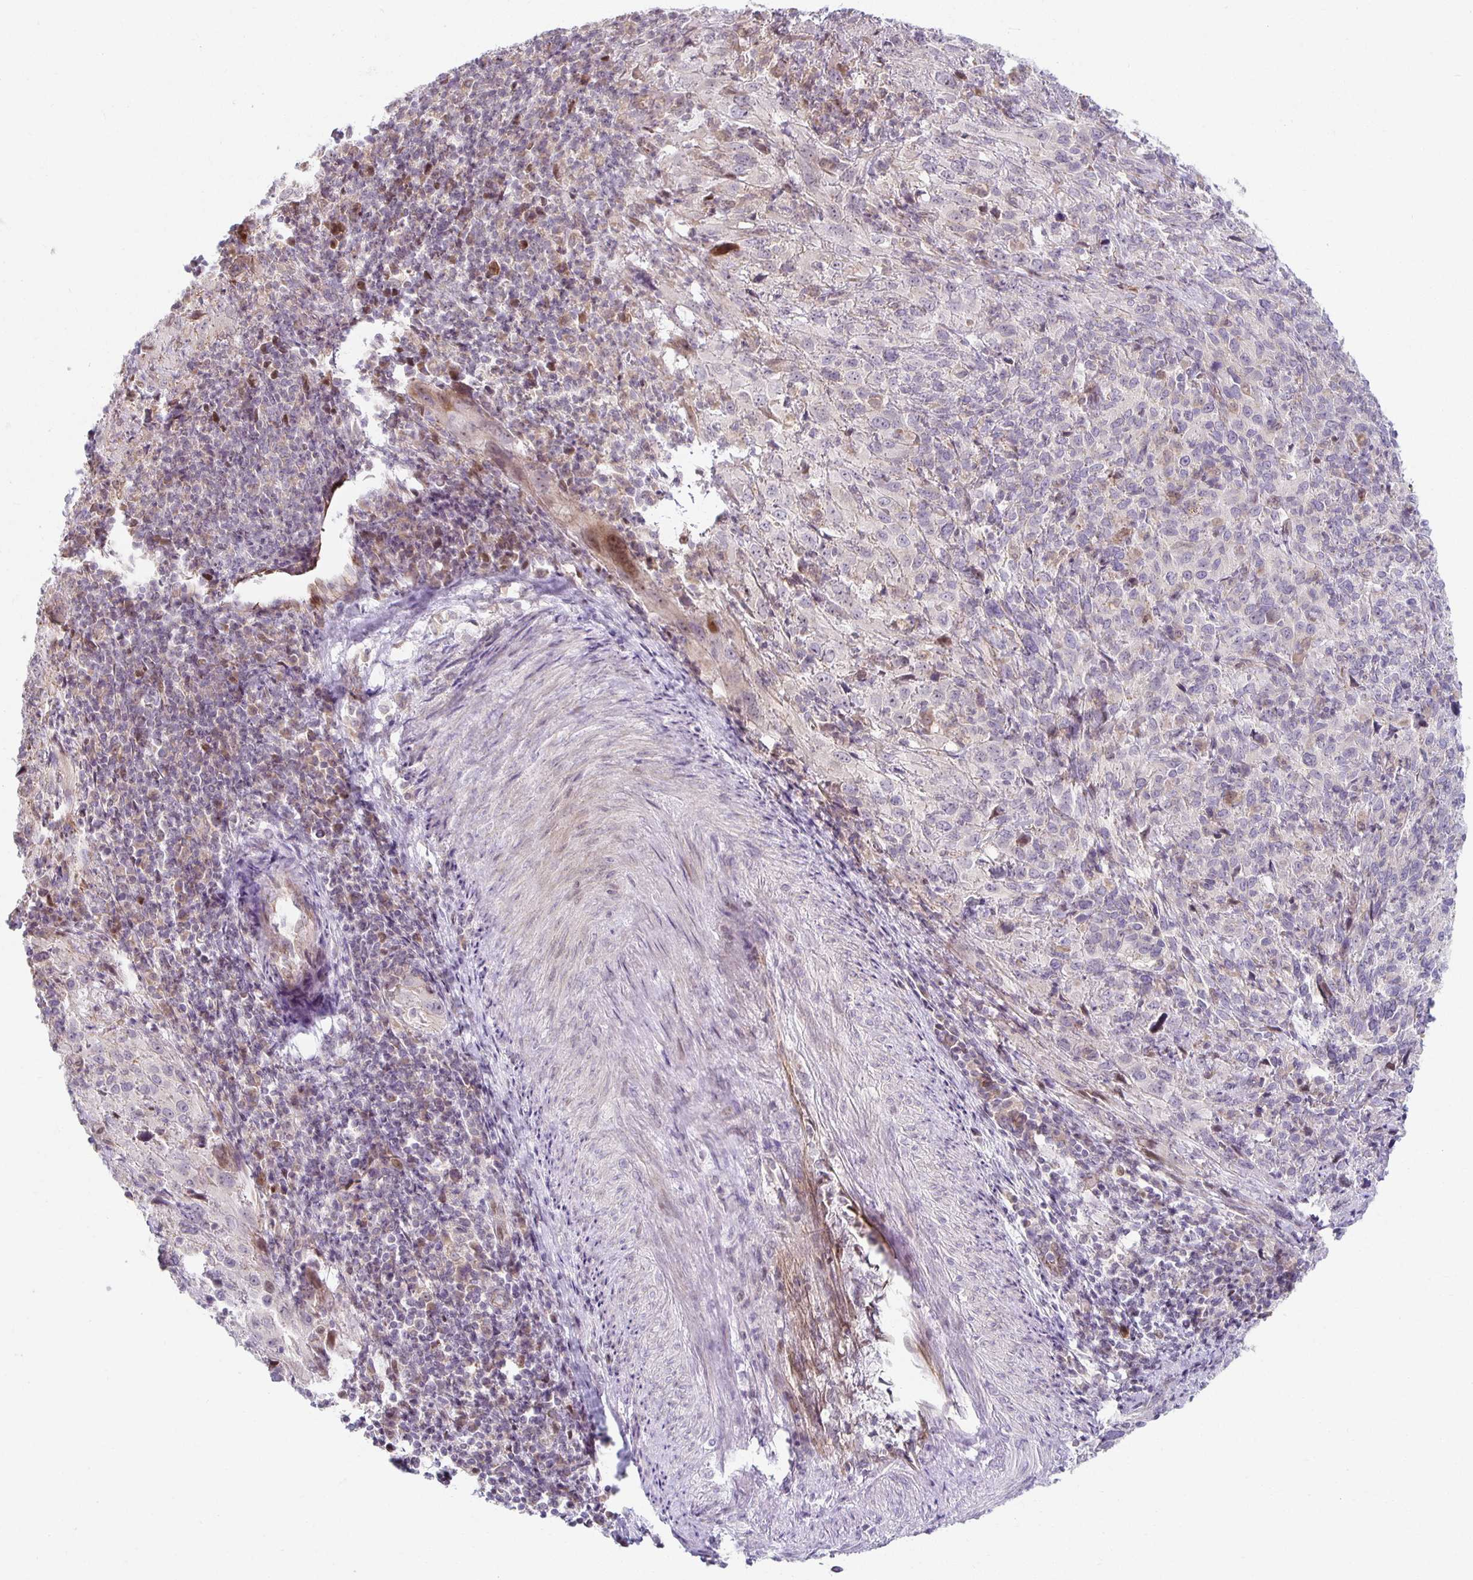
{"staining": {"intensity": "weak", "quantity": "<25%", "location": "cytoplasmic/membranous"}, "tissue": "cervical cancer", "cell_type": "Tumor cells", "image_type": "cancer", "snomed": [{"axis": "morphology", "description": "Squamous cell carcinoma, NOS"}, {"axis": "topography", "description": "Cervix"}], "caption": "This is an IHC photomicrograph of human cervical cancer (squamous cell carcinoma). There is no expression in tumor cells.", "gene": "HCFC1R1", "patient": {"sex": "female", "age": 51}}